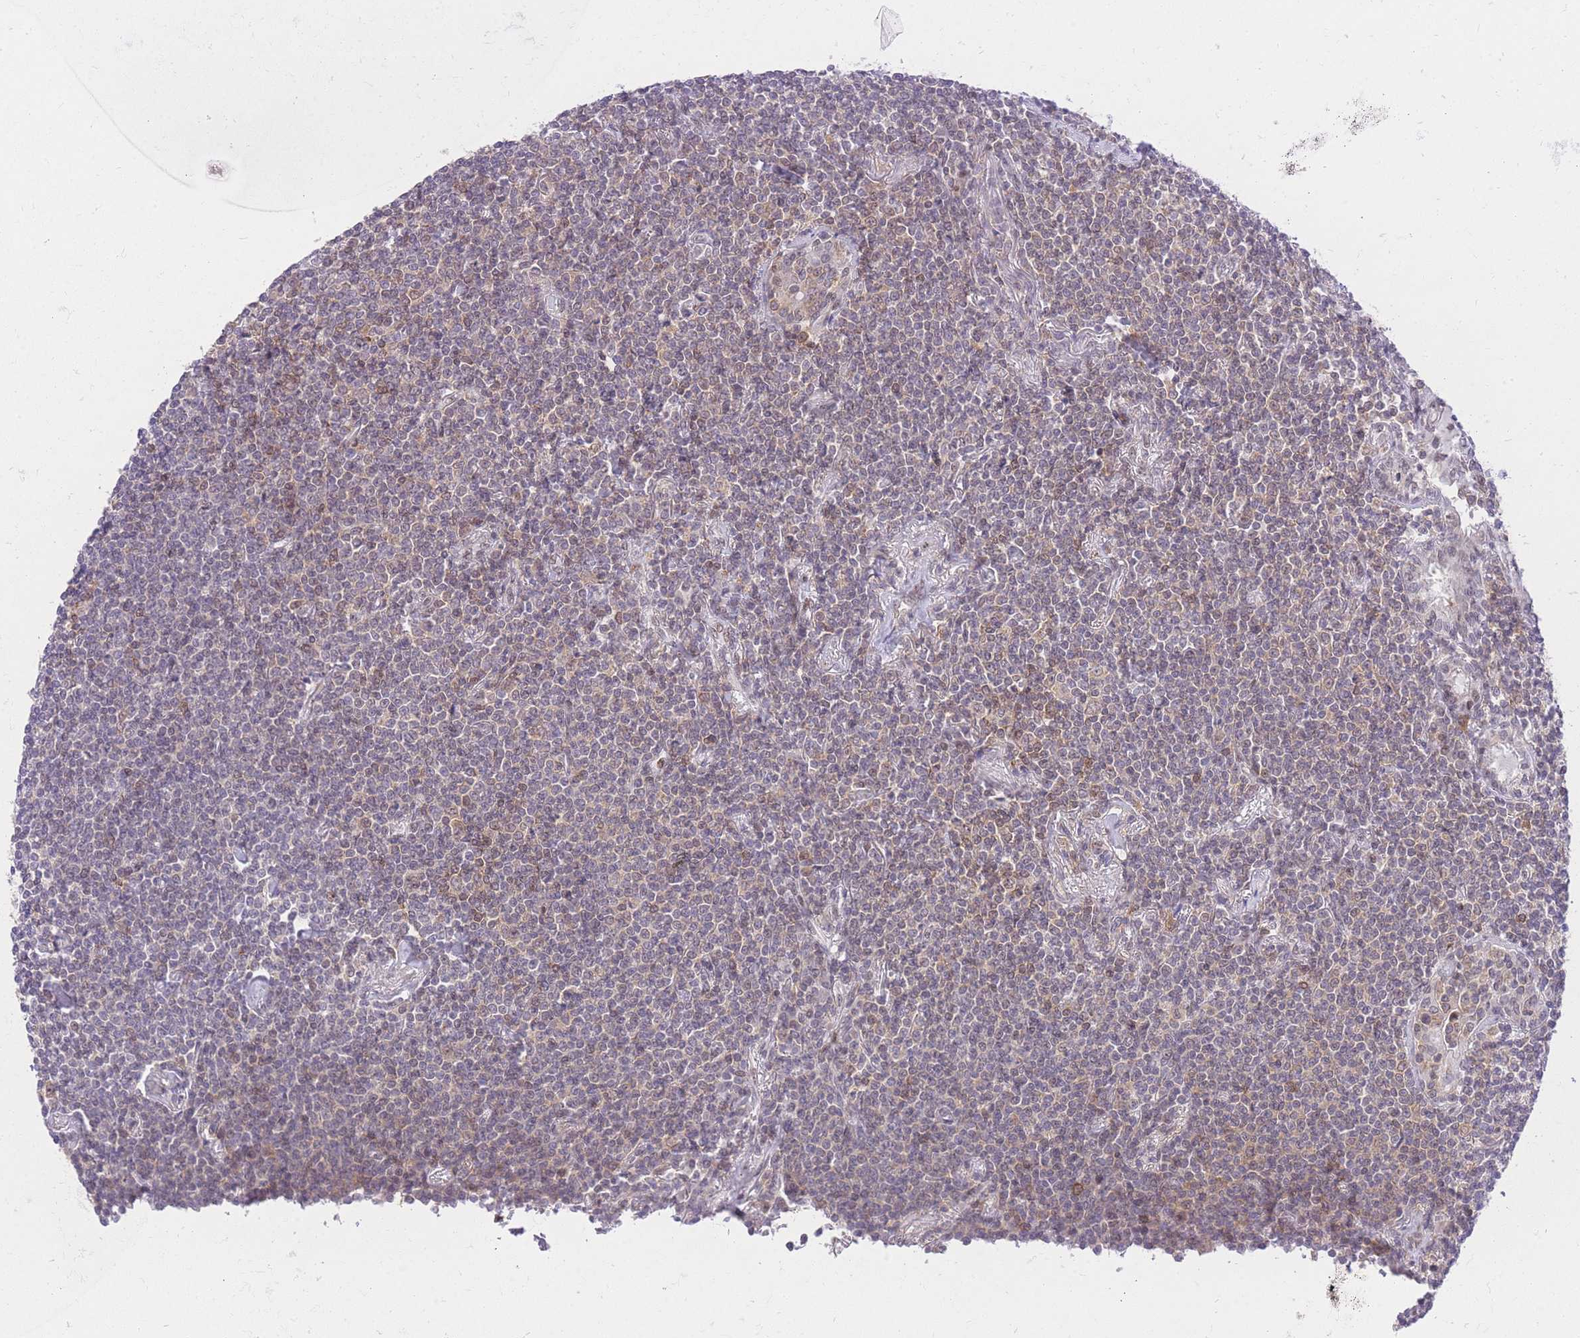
{"staining": {"intensity": "weak", "quantity": "<25%", "location": "cytoplasmic/membranous"}, "tissue": "lymphoma", "cell_type": "Tumor cells", "image_type": "cancer", "snomed": [{"axis": "morphology", "description": "Malignant lymphoma, non-Hodgkin's type, Low grade"}, {"axis": "topography", "description": "Lung"}], "caption": "A high-resolution histopathology image shows immunohistochemistry staining of lymphoma, which exhibits no significant staining in tumor cells. Brightfield microscopy of immunohistochemistry stained with DAB (3,3'-diaminobenzidine) (brown) and hematoxylin (blue), captured at high magnification.", "gene": "STK39", "patient": {"sex": "female", "age": 71}}